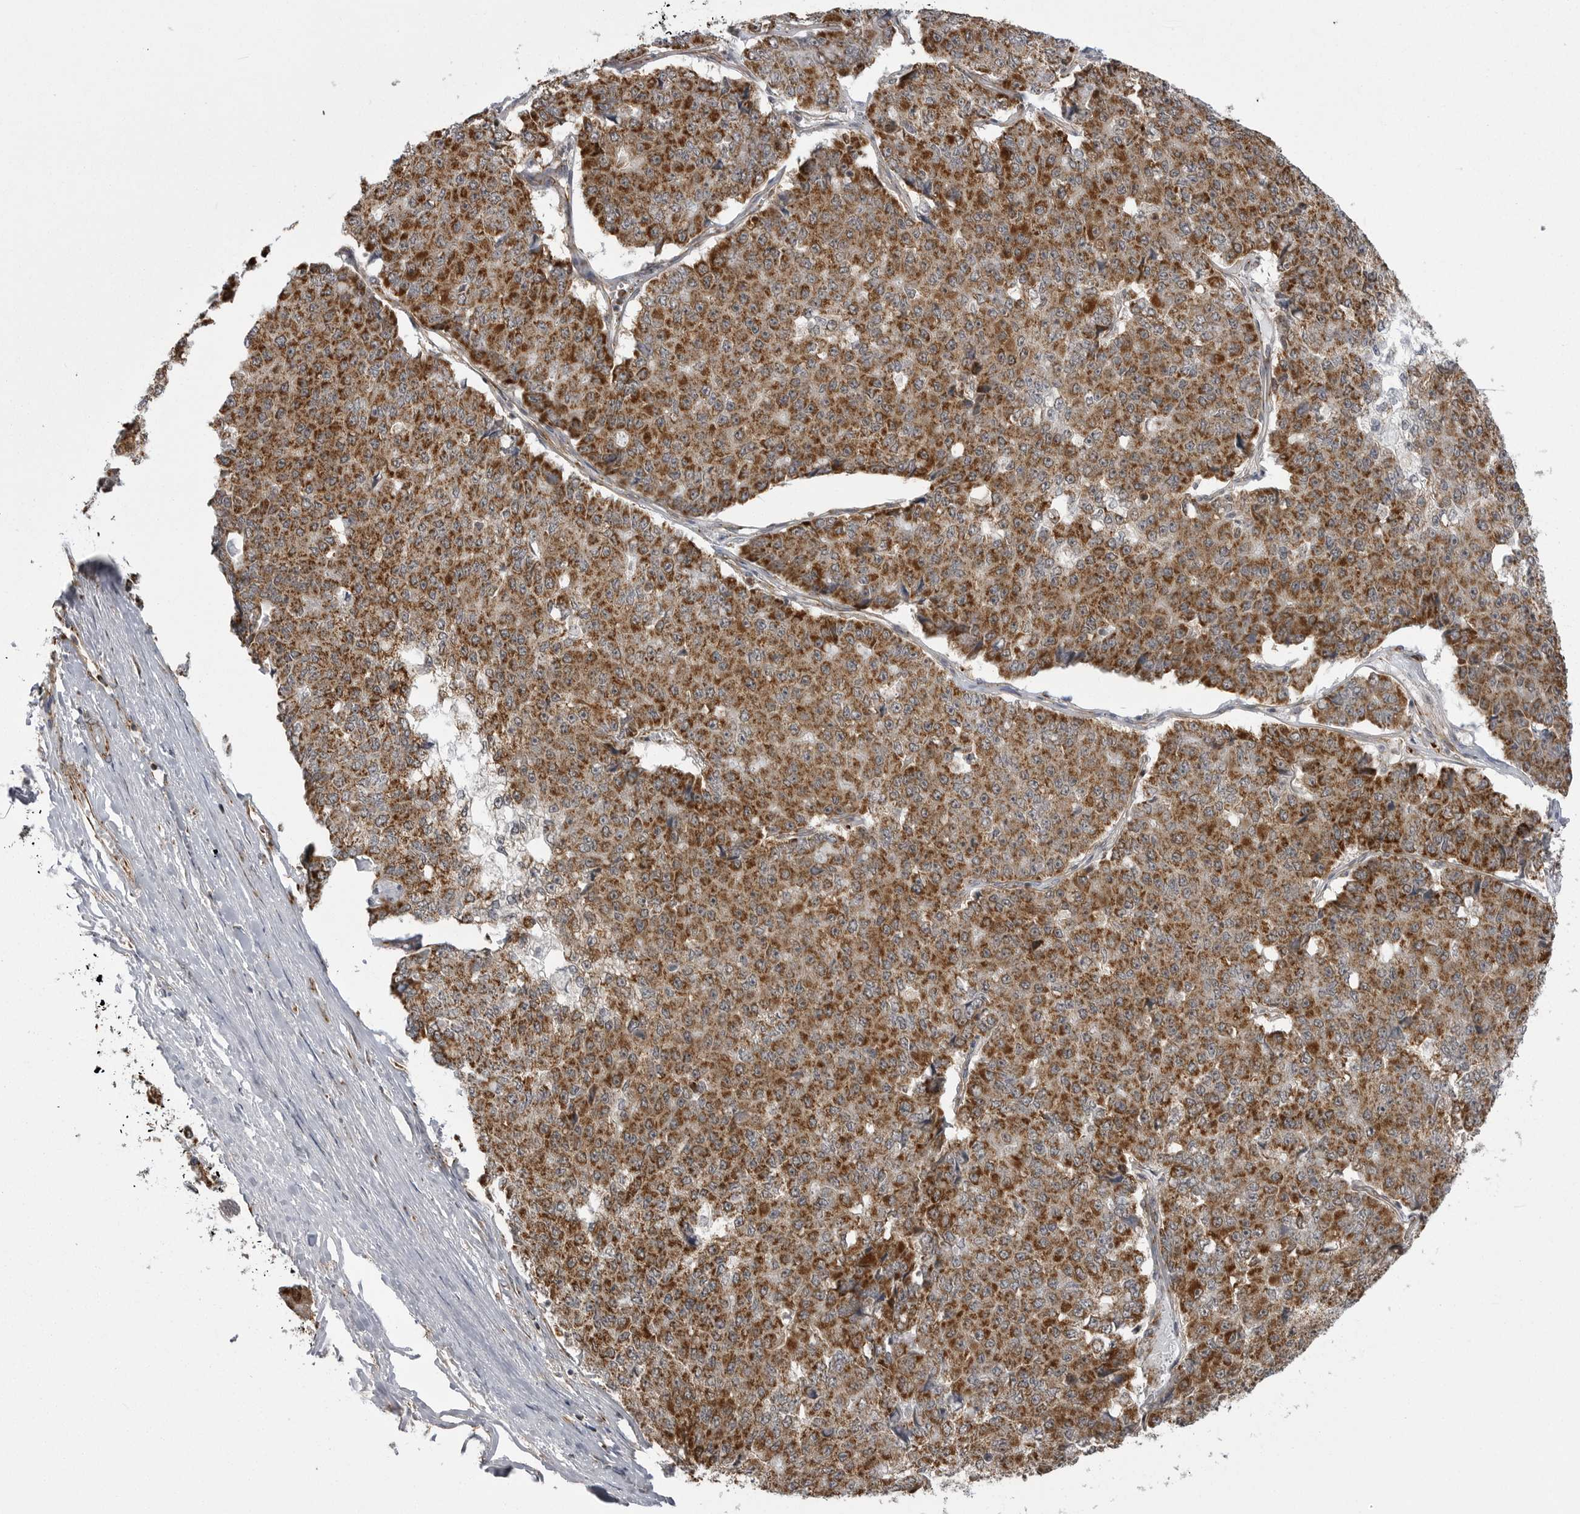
{"staining": {"intensity": "strong", "quantity": ">75%", "location": "cytoplasmic/membranous"}, "tissue": "pancreatic cancer", "cell_type": "Tumor cells", "image_type": "cancer", "snomed": [{"axis": "morphology", "description": "Adenocarcinoma, NOS"}, {"axis": "topography", "description": "Pancreas"}], "caption": "IHC image of human pancreatic adenocarcinoma stained for a protein (brown), which exhibits high levels of strong cytoplasmic/membranous positivity in approximately >75% of tumor cells.", "gene": "FH", "patient": {"sex": "male", "age": 50}}